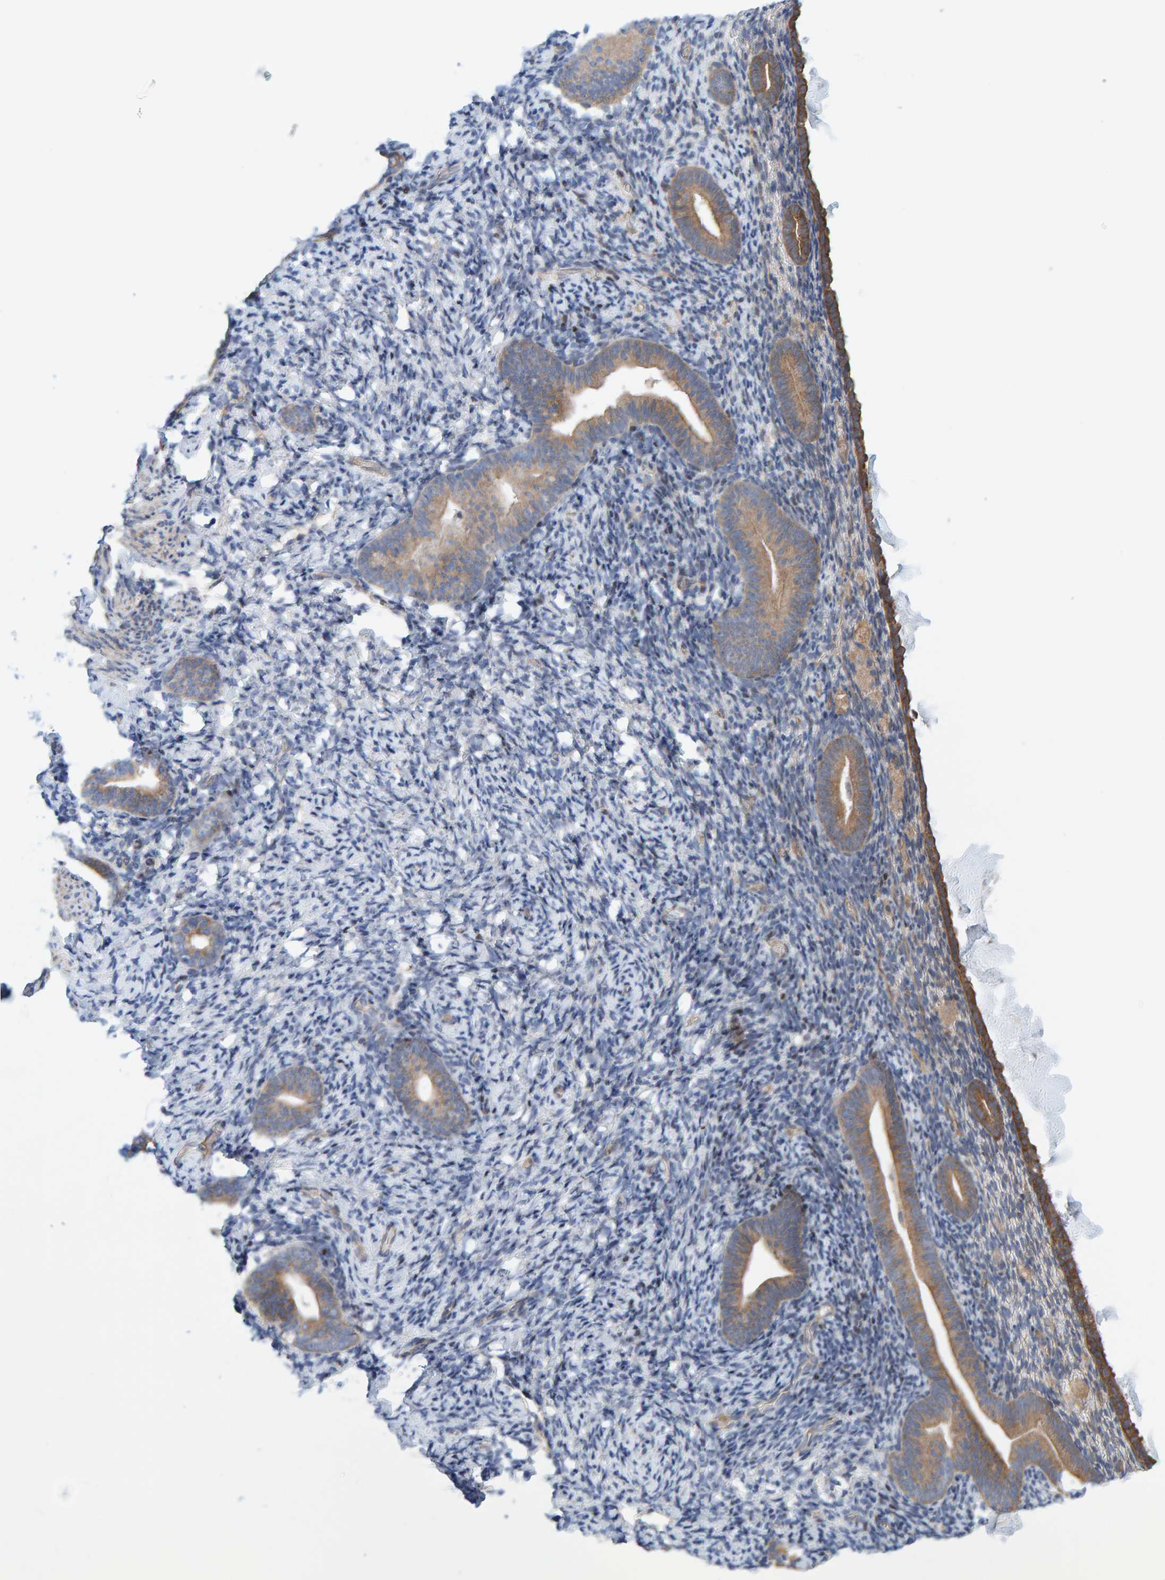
{"staining": {"intensity": "weak", "quantity": "25%-75%", "location": "cytoplasmic/membranous"}, "tissue": "endometrium", "cell_type": "Cells in endometrial stroma", "image_type": "normal", "snomed": [{"axis": "morphology", "description": "Normal tissue, NOS"}, {"axis": "topography", "description": "Endometrium"}], "caption": "A histopathology image of human endometrium stained for a protein reveals weak cytoplasmic/membranous brown staining in cells in endometrial stroma.", "gene": "LRSAM1", "patient": {"sex": "female", "age": 51}}